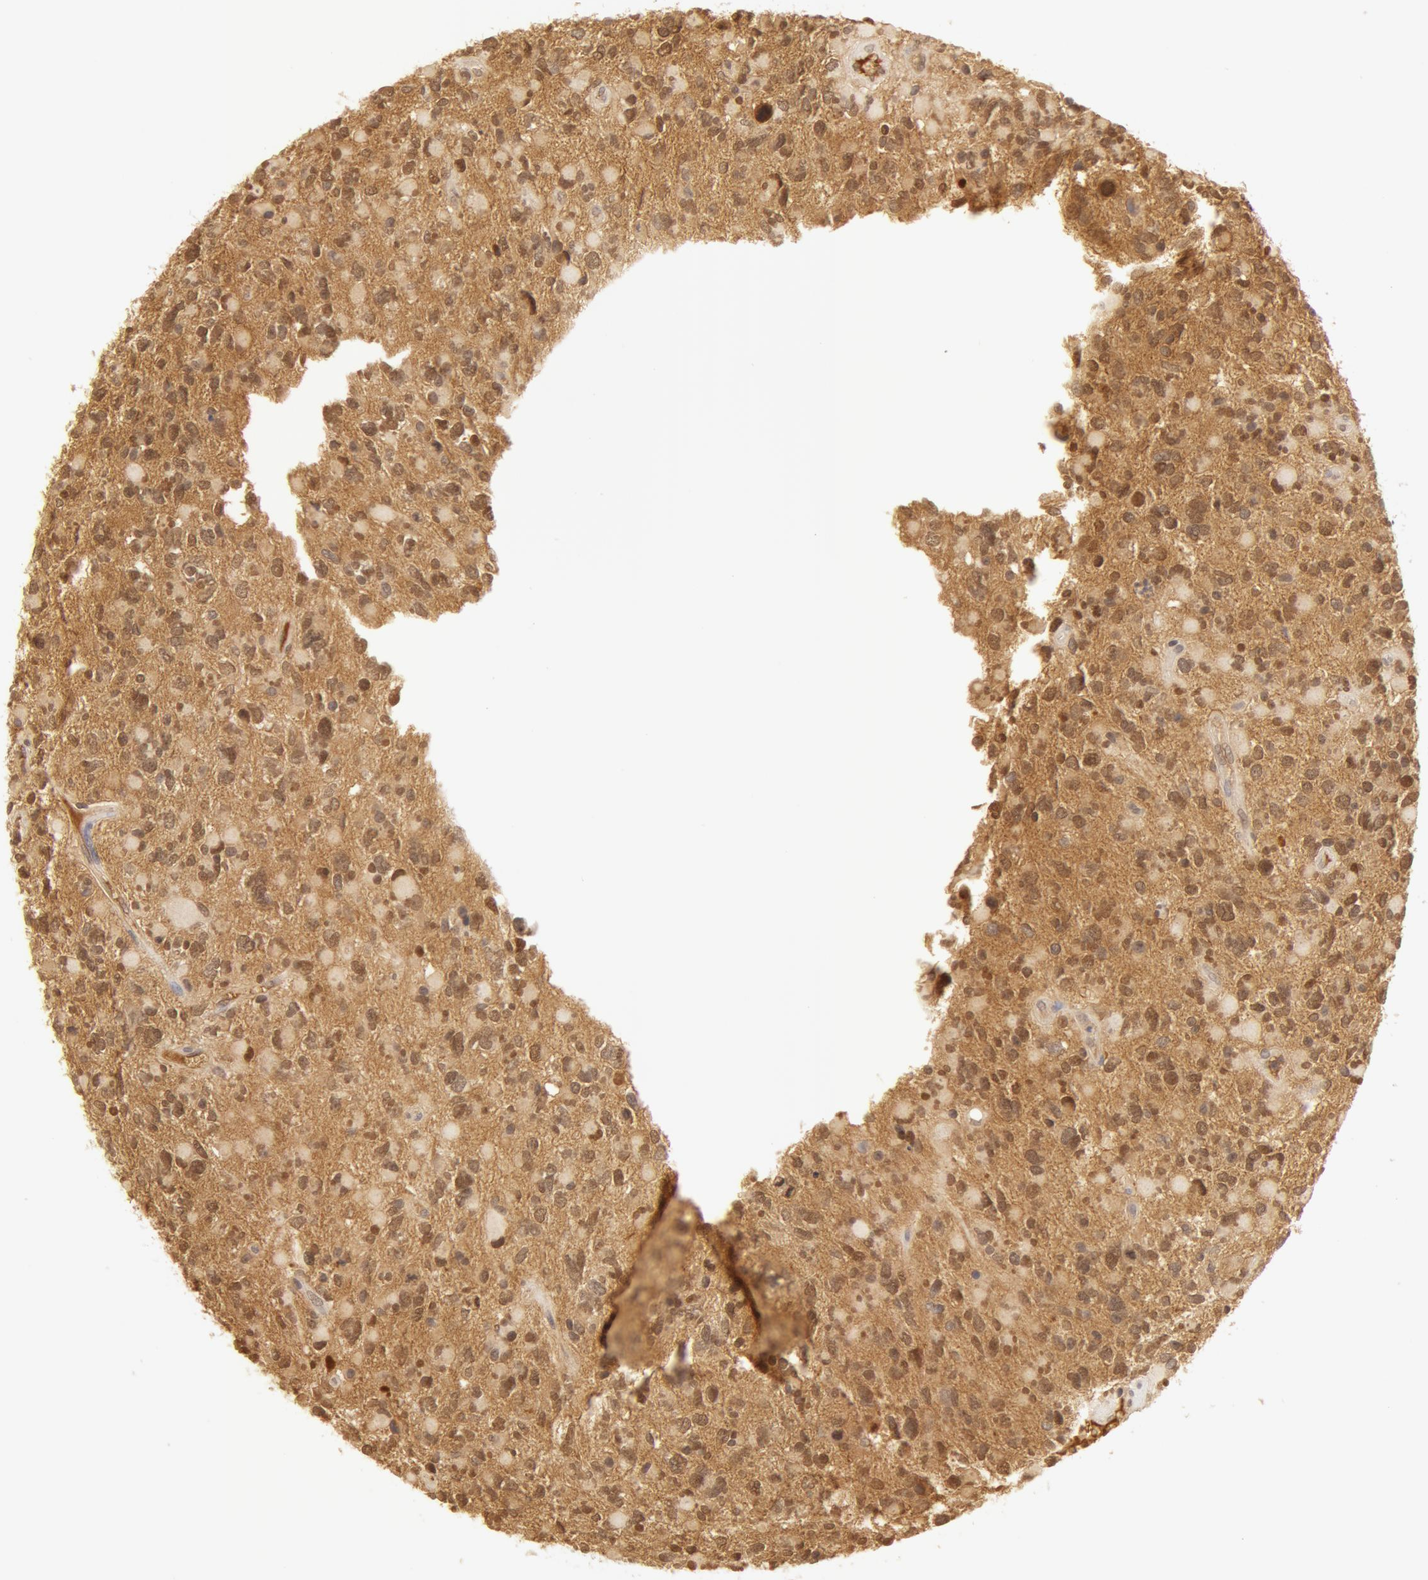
{"staining": {"intensity": "negative", "quantity": "none", "location": "none"}, "tissue": "glioma", "cell_type": "Tumor cells", "image_type": "cancer", "snomed": [{"axis": "morphology", "description": "Glioma, malignant, High grade"}, {"axis": "topography", "description": "Brain"}], "caption": "Immunohistochemistry (IHC) of glioma shows no positivity in tumor cells.", "gene": "AHSG", "patient": {"sex": "female", "age": 37}}